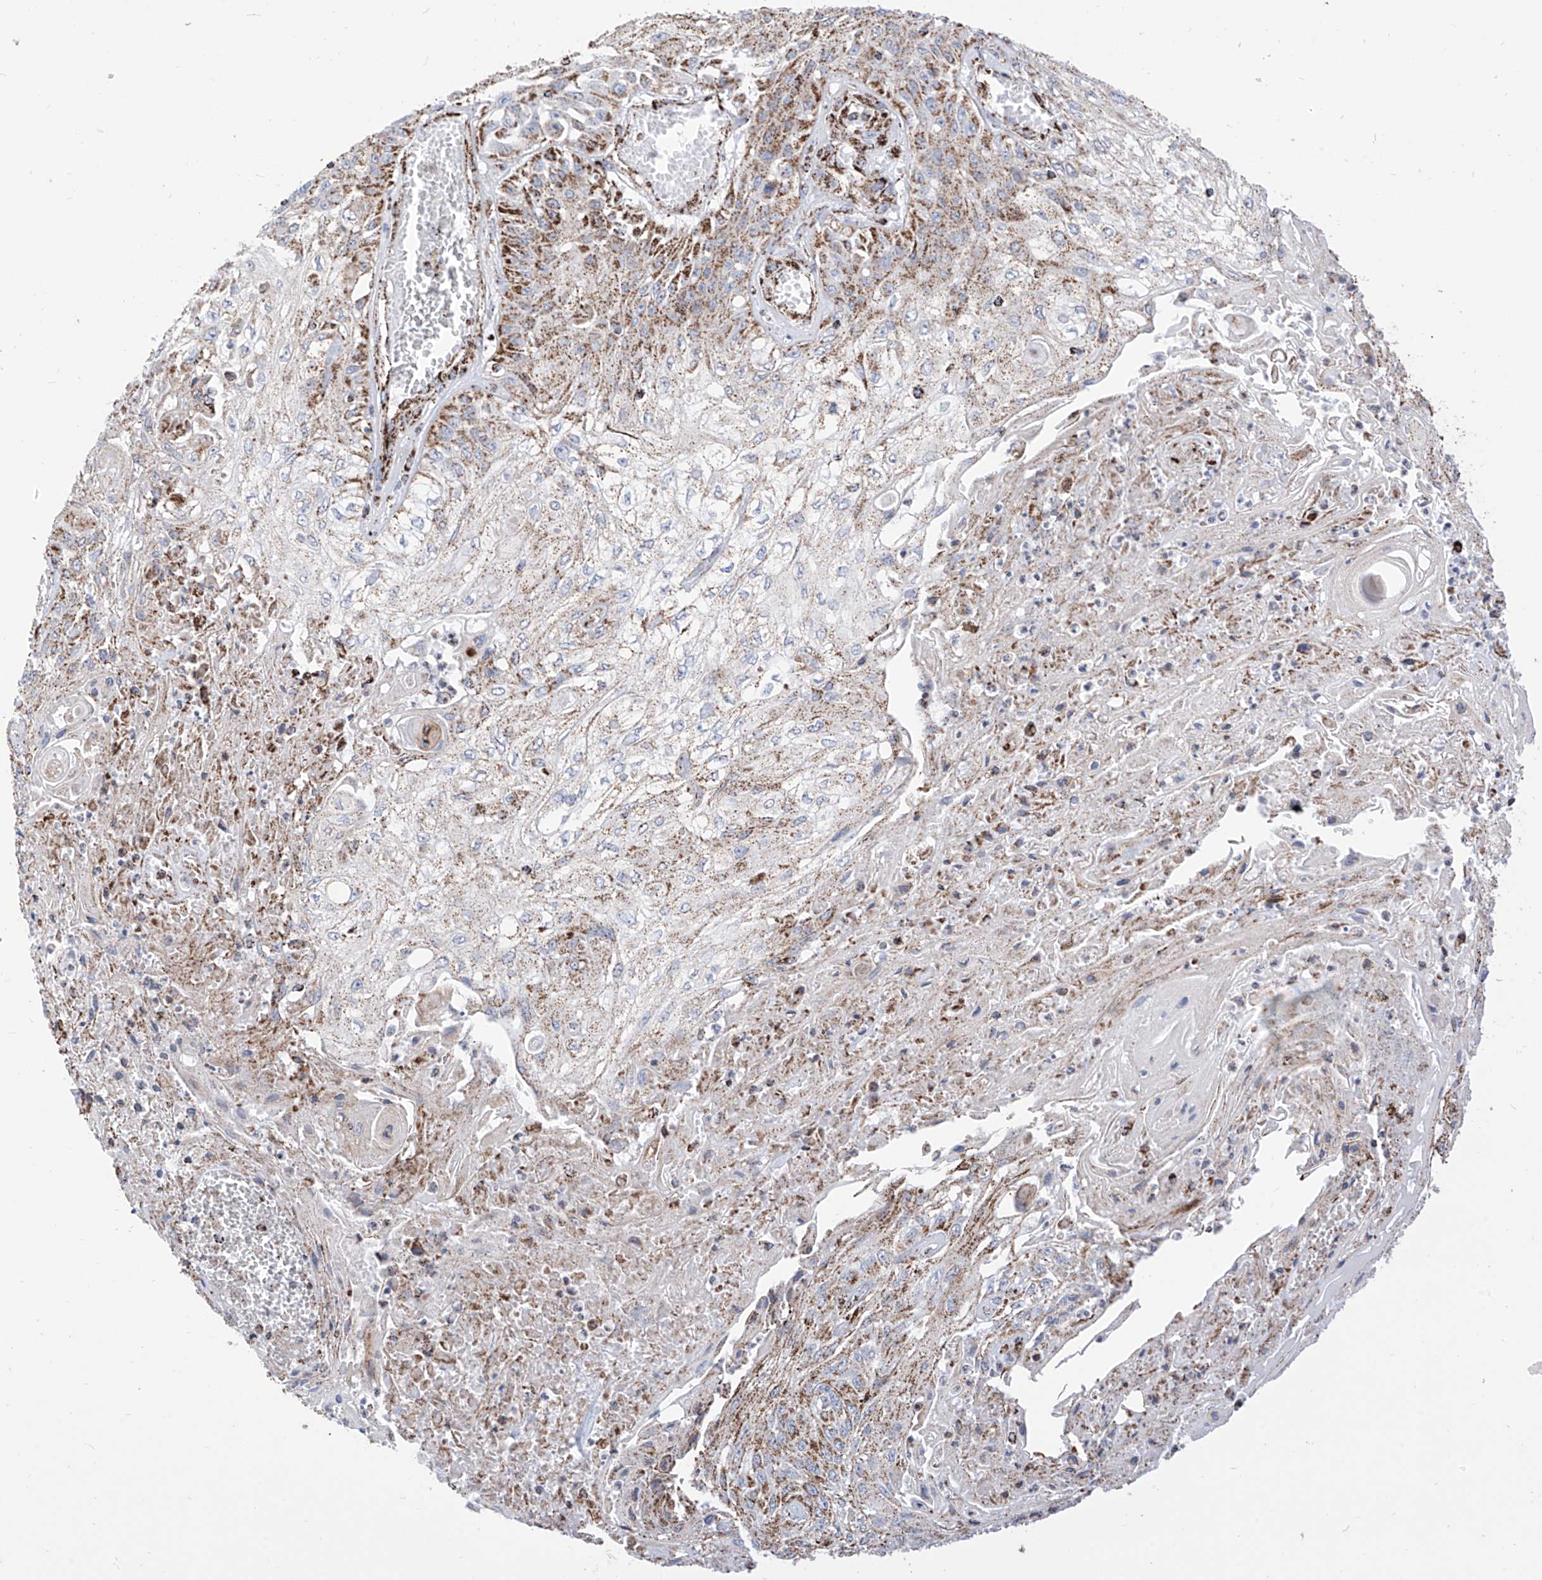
{"staining": {"intensity": "moderate", "quantity": "25%-75%", "location": "cytoplasmic/membranous"}, "tissue": "skin cancer", "cell_type": "Tumor cells", "image_type": "cancer", "snomed": [{"axis": "morphology", "description": "Squamous cell carcinoma, NOS"}, {"axis": "morphology", "description": "Squamous cell carcinoma, metastatic, NOS"}, {"axis": "topography", "description": "Skin"}, {"axis": "topography", "description": "Lymph node"}], "caption": "Immunohistochemistry (IHC) photomicrograph of human skin squamous cell carcinoma stained for a protein (brown), which displays medium levels of moderate cytoplasmic/membranous staining in about 25%-75% of tumor cells.", "gene": "COX5B", "patient": {"sex": "male", "age": 75}}